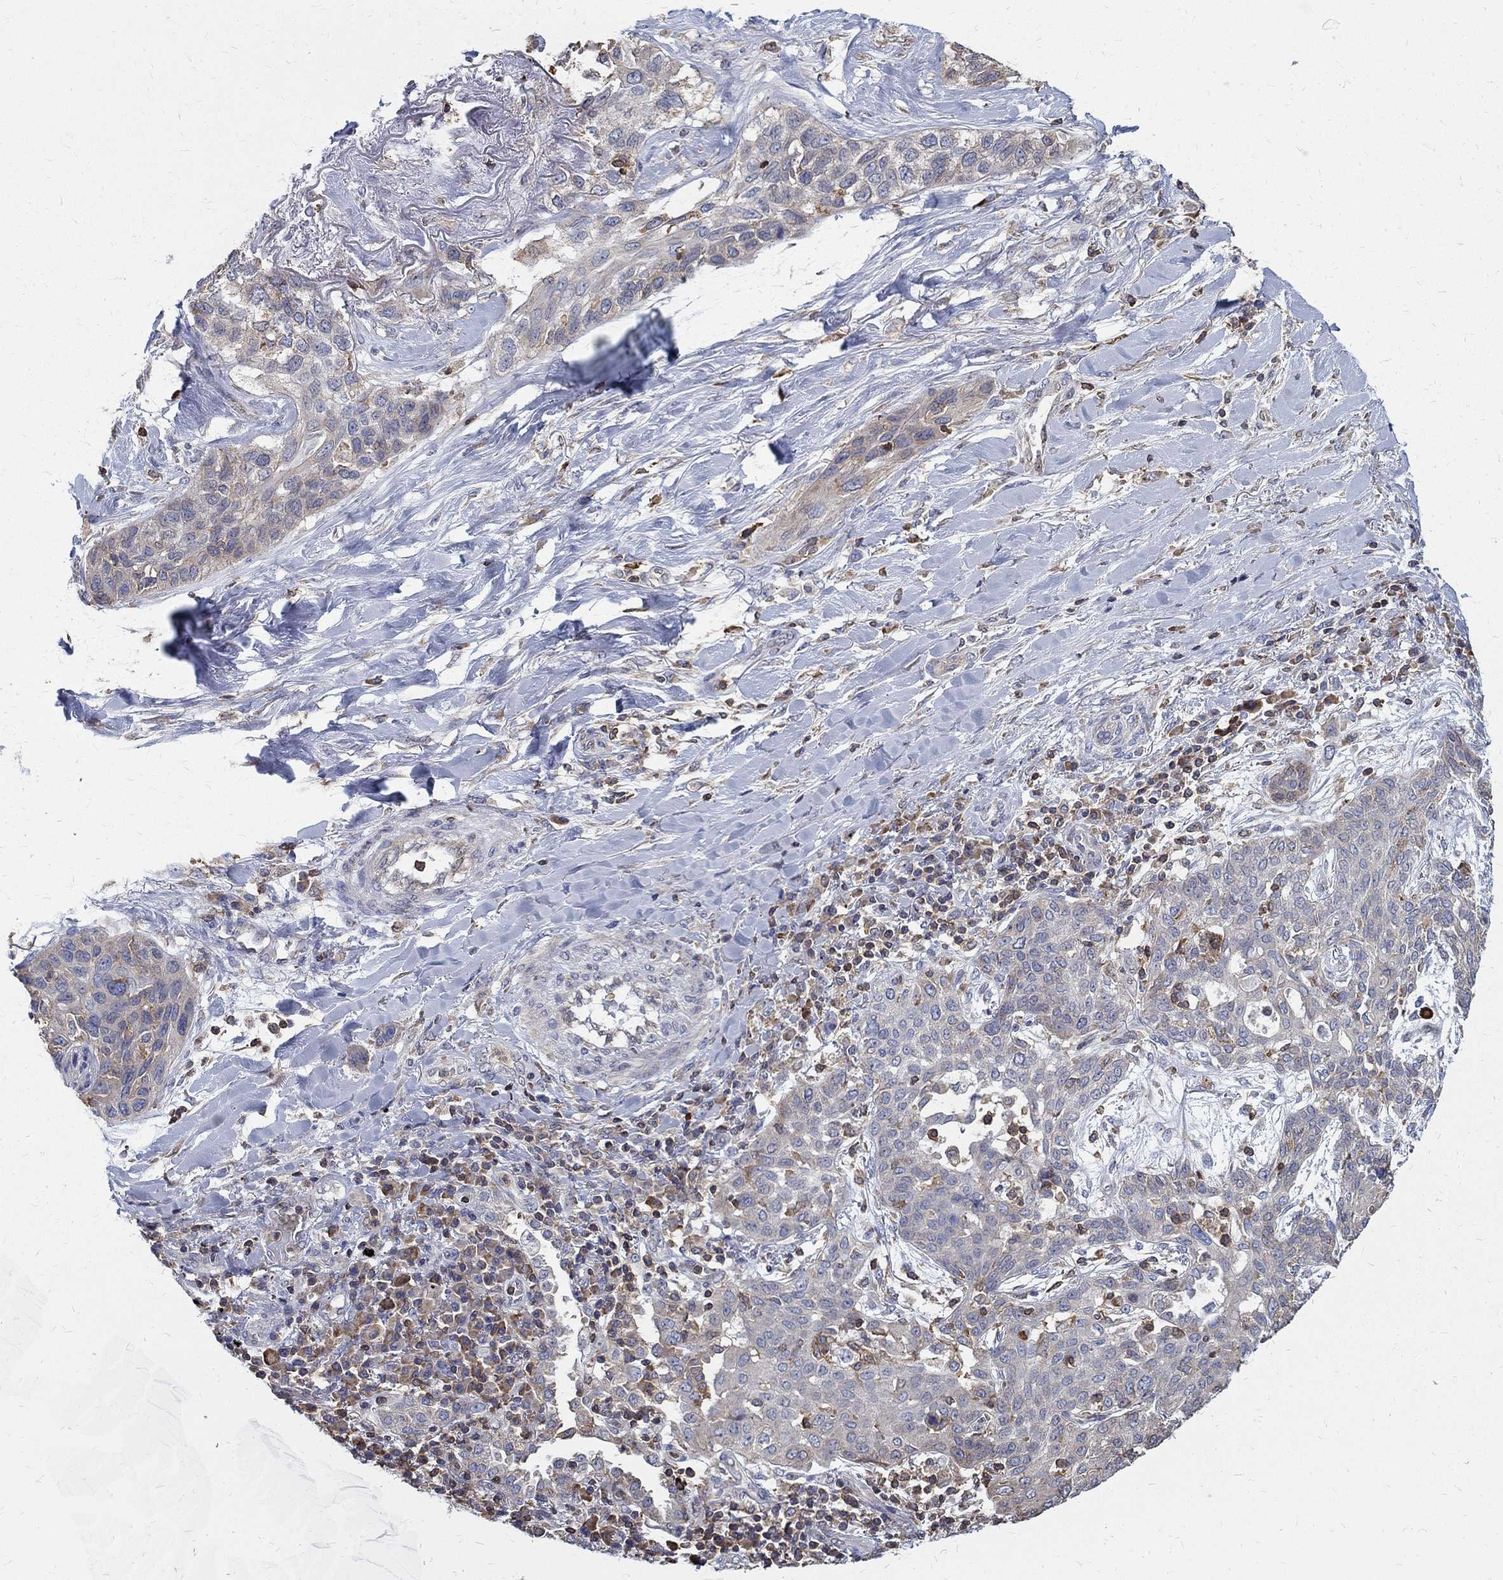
{"staining": {"intensity": "negative", "quantity": "none", "location": "none"}, "tissue": "lung cancer", "cell_type": "Tumor cells", "image_type": "cancer", "snomed": [{"axis": "morphology", "description": "Squamous cell carcinoma, NOS"}, {"axis": "topography", "description": "Lung"}], "caption": "Lung cancer stained for a protein using immunohistochemistry (IHC) demonstrates no staining tumor cells.", "gene": "AGAP2", "patient": {"sex": "female", "age": 70}}